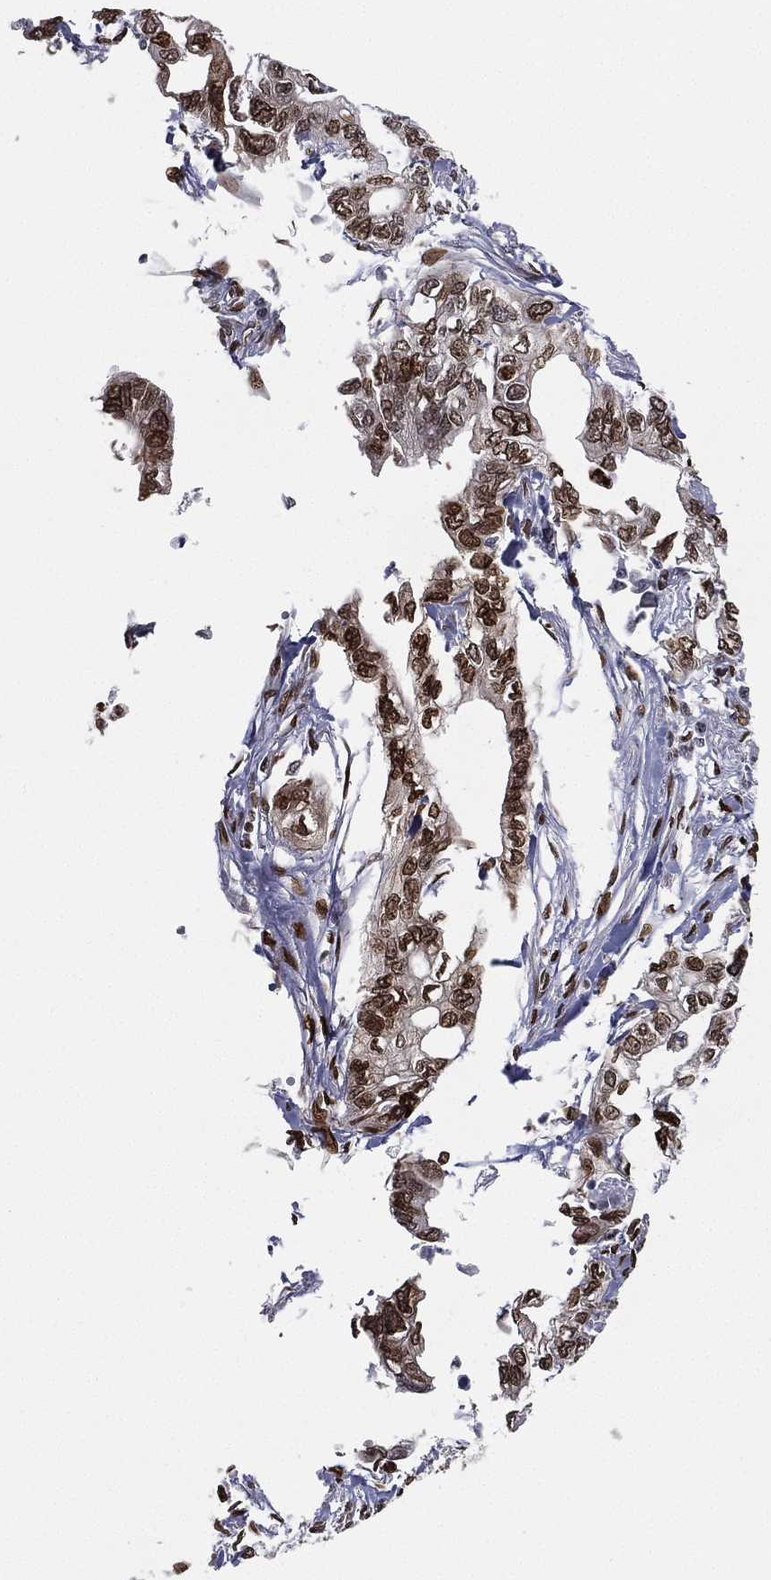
{"staining": {"intensity": "strong", "quantity": "25%-75%", "location": "nuclear"}, "tissue": "pancreatic cancer", "cell_type": "Tumor cells", "image_type": "cancer", "snomed": [{"axis": "morphology", "description": "Adenocarcinoma, NOS"}, {"axis": "topography", "description": "Pancreas"}], "caption": "Immunohistochemical staining of human pancreatic cancer demonstrates high levels of strong nuclear protein expression in approximately 25%-75% of tumor cells. (Stains: DAB (3,3'-diaminobenzidine) in brown, nuclei in blue, Microscopy: brightfield microscopy at high magnification).", "gene": "LMNB1", "patient": {"sex": "male", "age": 68}}